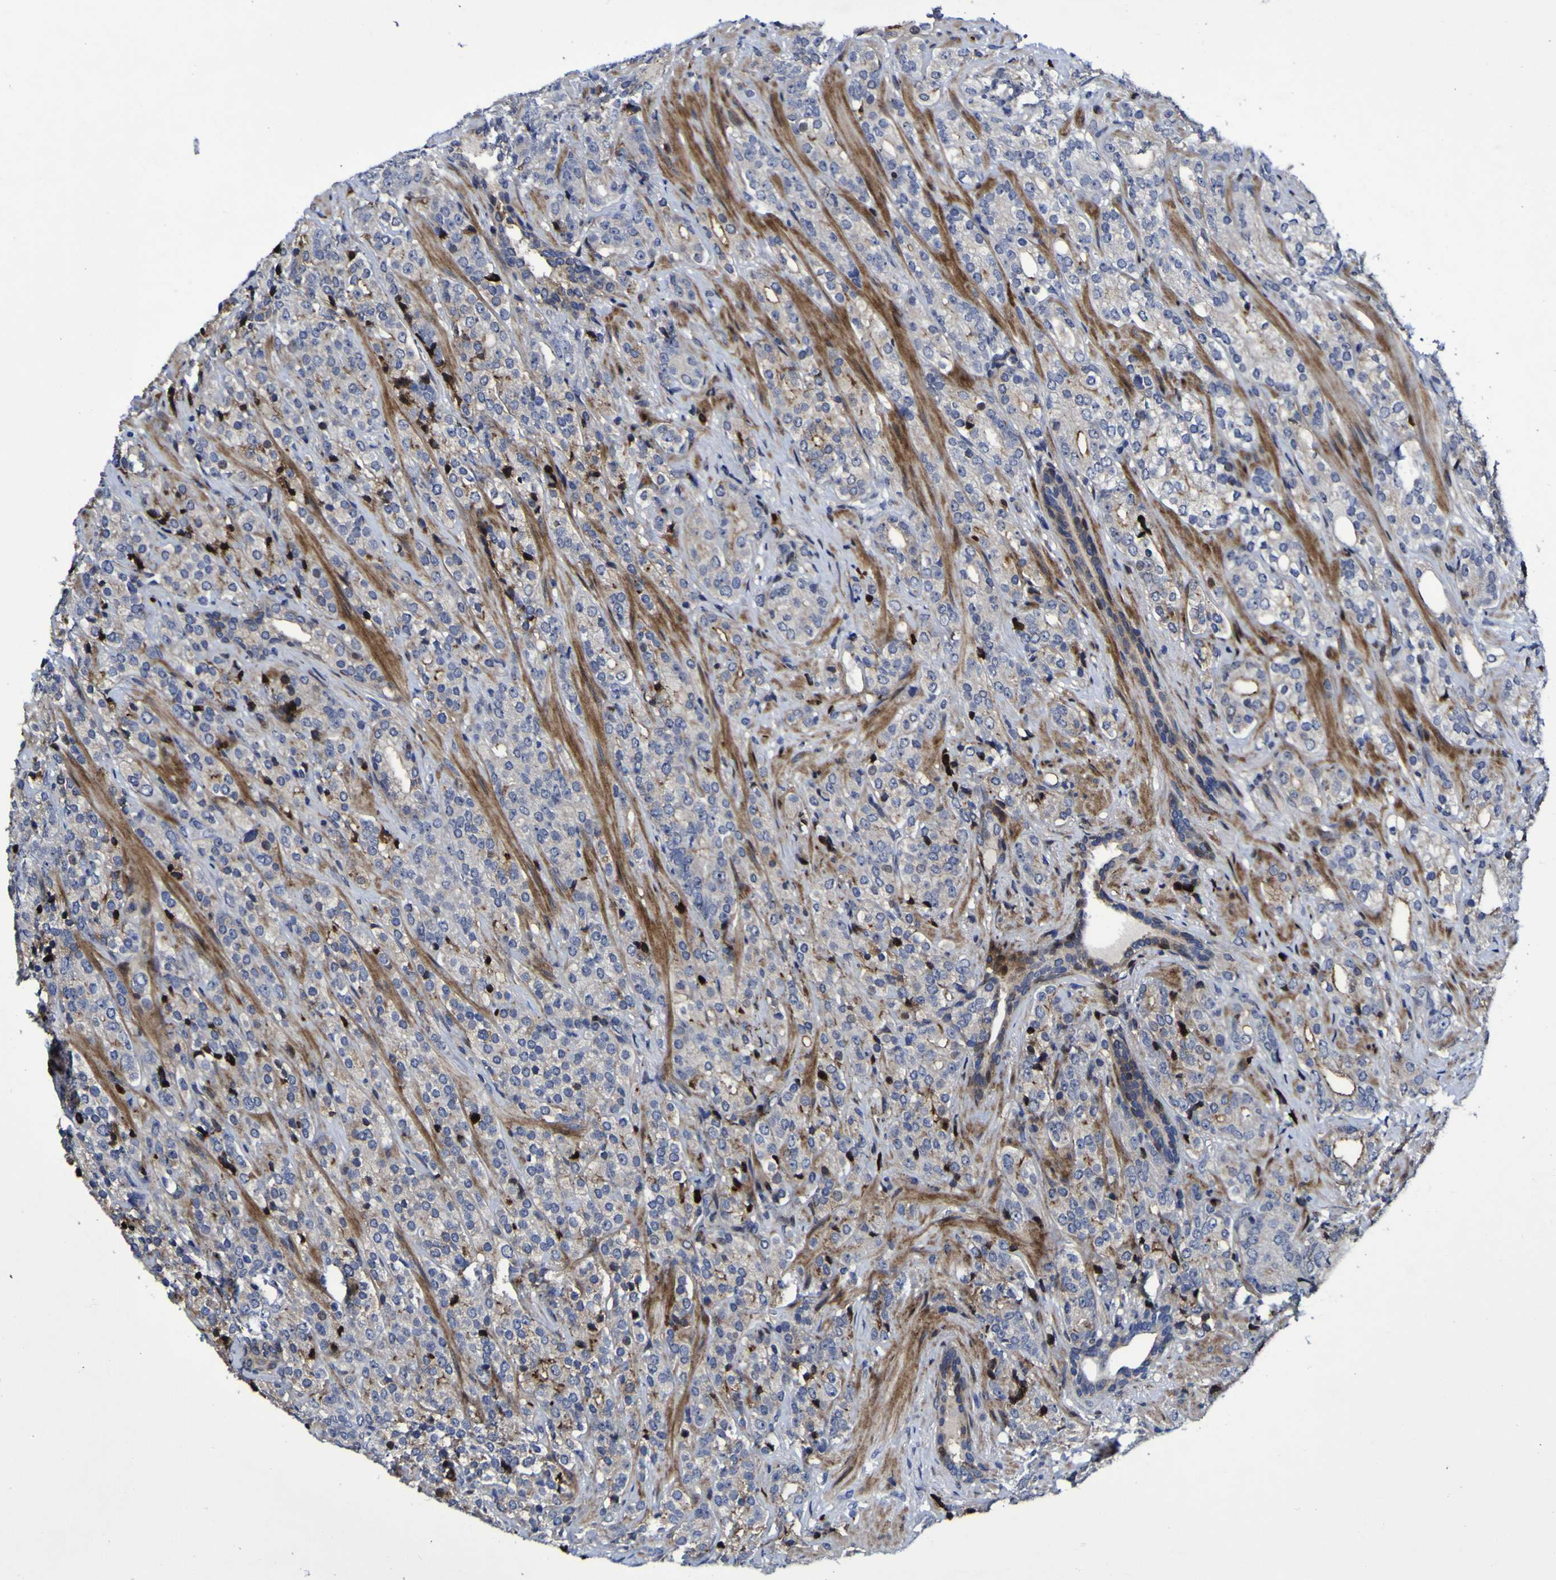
{"staining": {"intensity": "negative", "quantity": "none", "location": "none"}, "tissue": "prostate cancer", "cell_type": "Tumor cells", "image_type": "cancer", "snomed": [{"axis": "morphology", "description": "Adenocarcinoma, High grade"}, {"axis": "topography", "description": "Prostate"}], "caption": "This is a histopathology image of immunohistochemistry (IHC) staining of prostate cancer, which shows no staining in tumor cells.", "gene": "MGLL", "patient": {"sex": "male", "age": 71}}